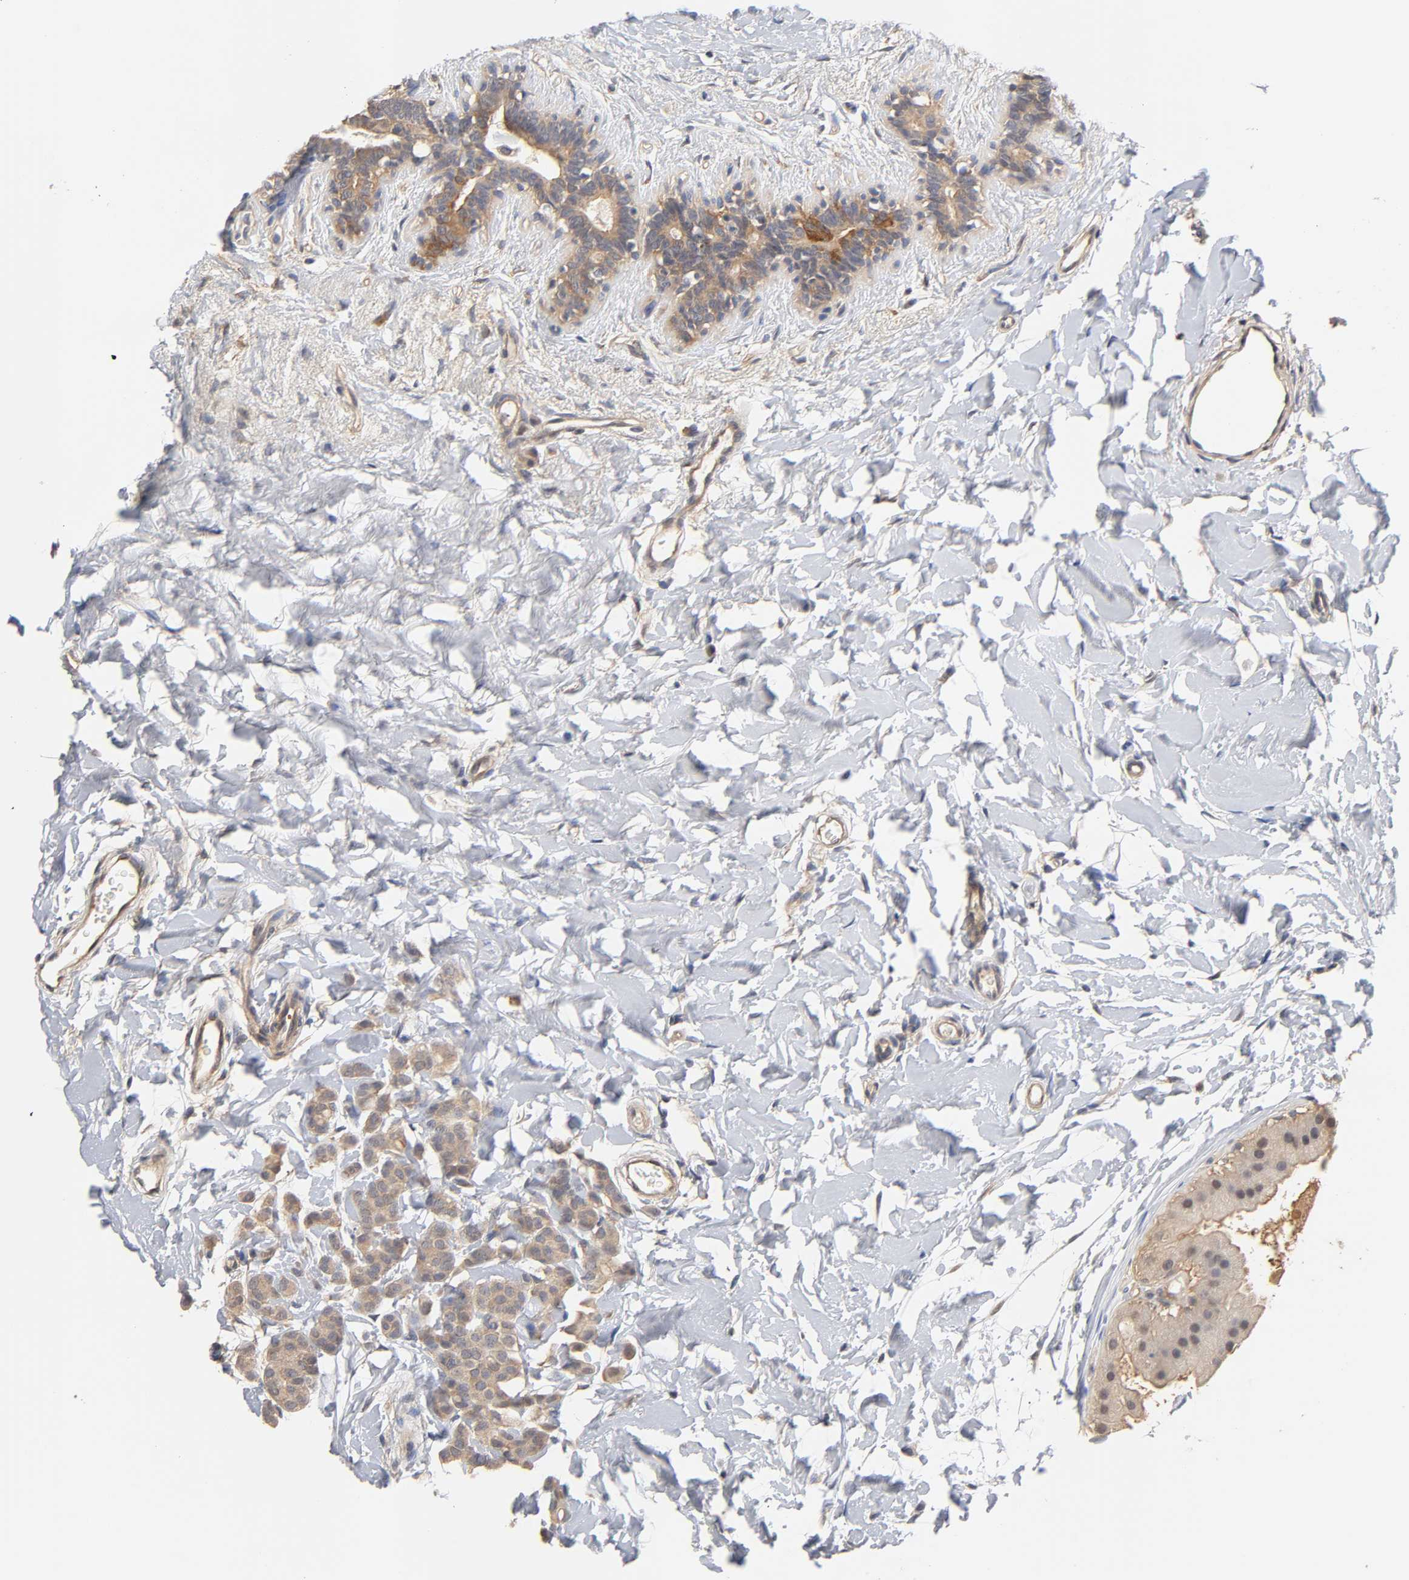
{"staining": {"intensity": "weak", "quantity": ">75%", "location": "cytoplasmic/membranous"}, "tissue": "breast cancer", "cell_type": "Tumor cells", "image_type": "cancer", "snomed": [{"axis": "morphology", "description": "Lobular carcinoma, in situ"}, {"axis": "morphology", "description": "Lobular carcinoma"}, {"axis": "topography", "description": "Breast"}], "caption": "Immunohistochemical staining of breast cancer exhibits low levels of weak cytoplasmic/membranous positivity in approximately >75% of tumor cells.", "gene": "PDE5A", "patient": {"sex": "female", "age": 41}}